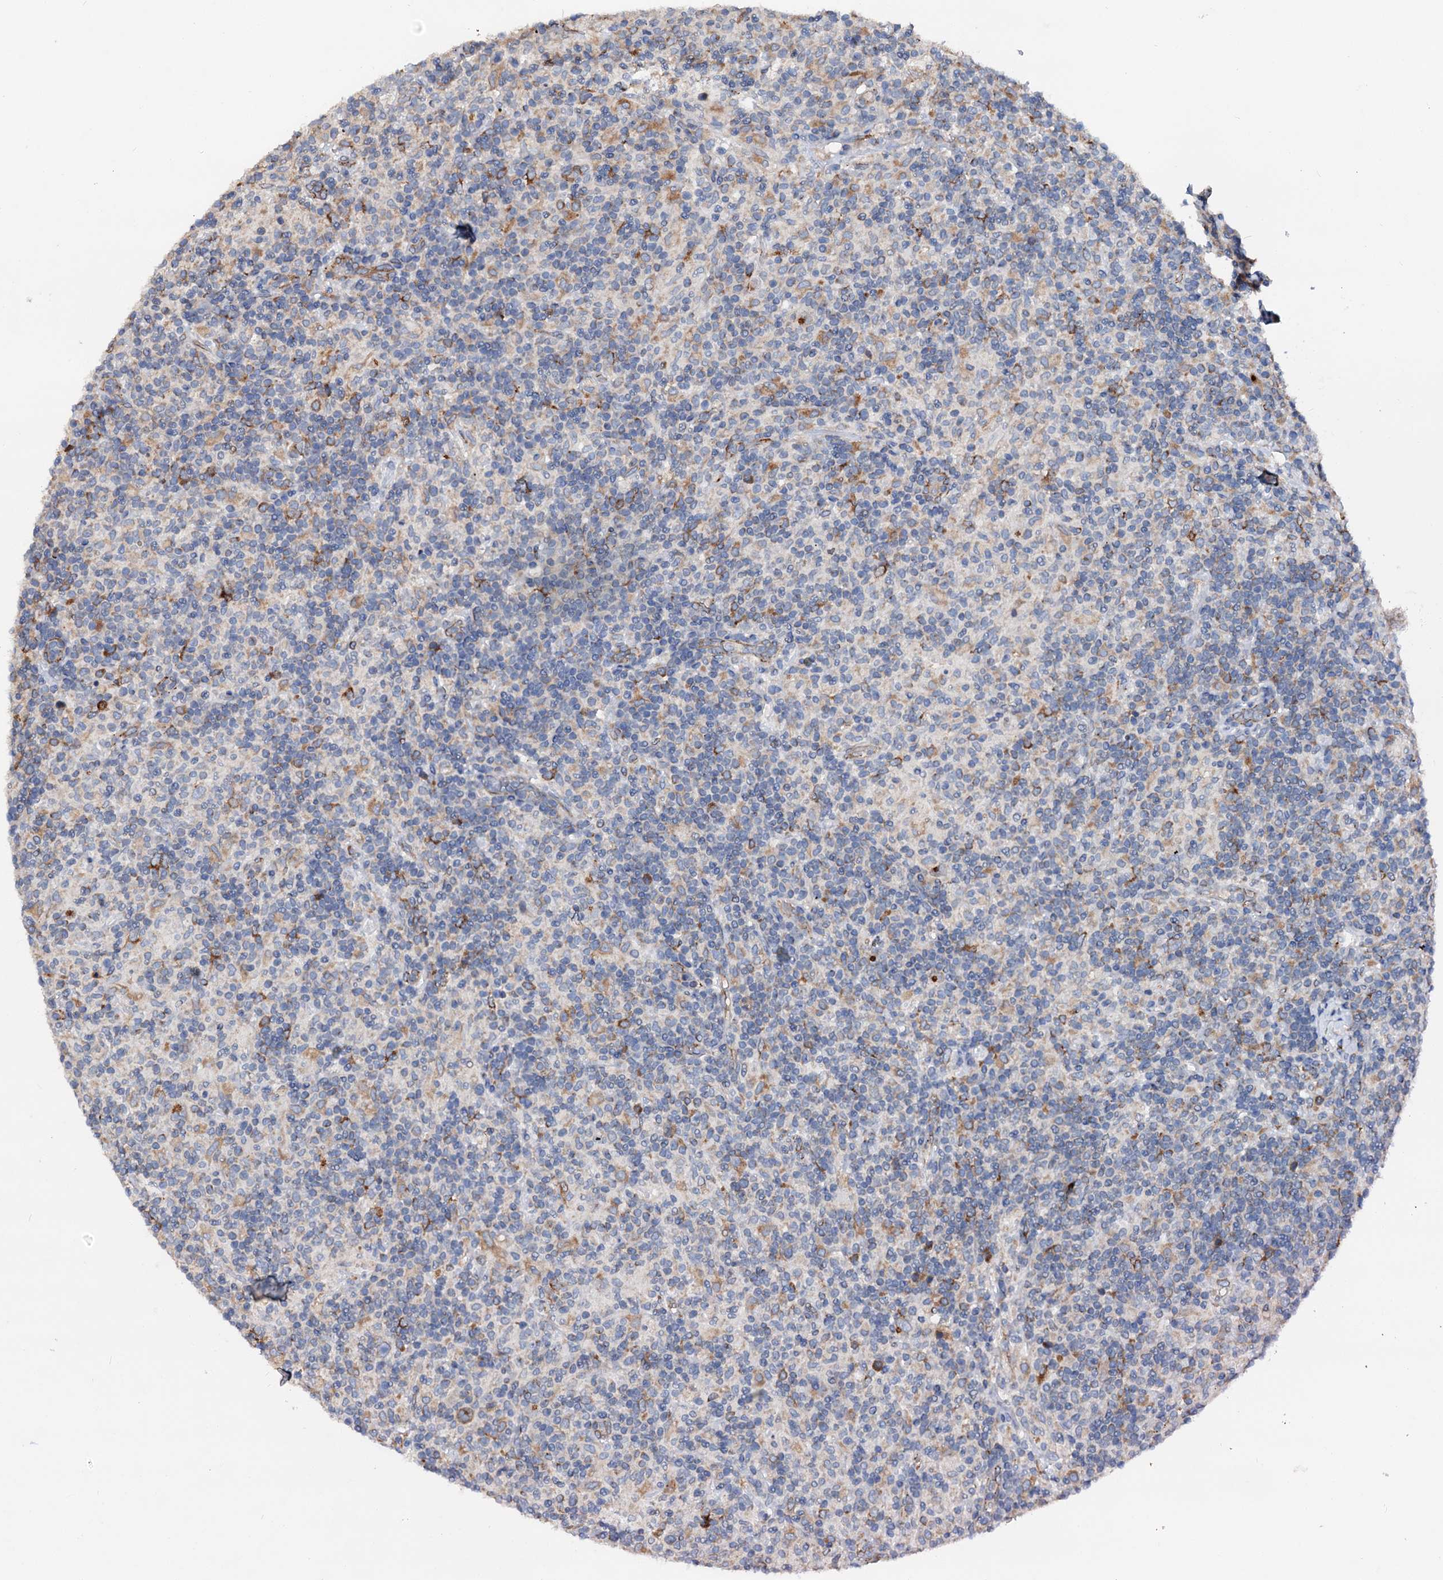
{"staining": {"intensity": "moderate", "quantity": "<25%", "location": "cytoplasmic/membranous"}, "tissue": "lymphoma", "cell_type": "Tumor cells", "image_type": "cancer", "snomed": [{"axis": "morphology", "description": "Hodgkin's disease, NOS"}, {"axis": "topography", "description": "Lymph node"}], "caption": "A micrograph showing moderate cytoplasmic/membranous positivity in about <25% of tumor cells in Hodgkin's disease, as visualized by brown immunohistochemical staining.", "gene": "LMAN1", "patient": {"sex": "male", "age": 70}}